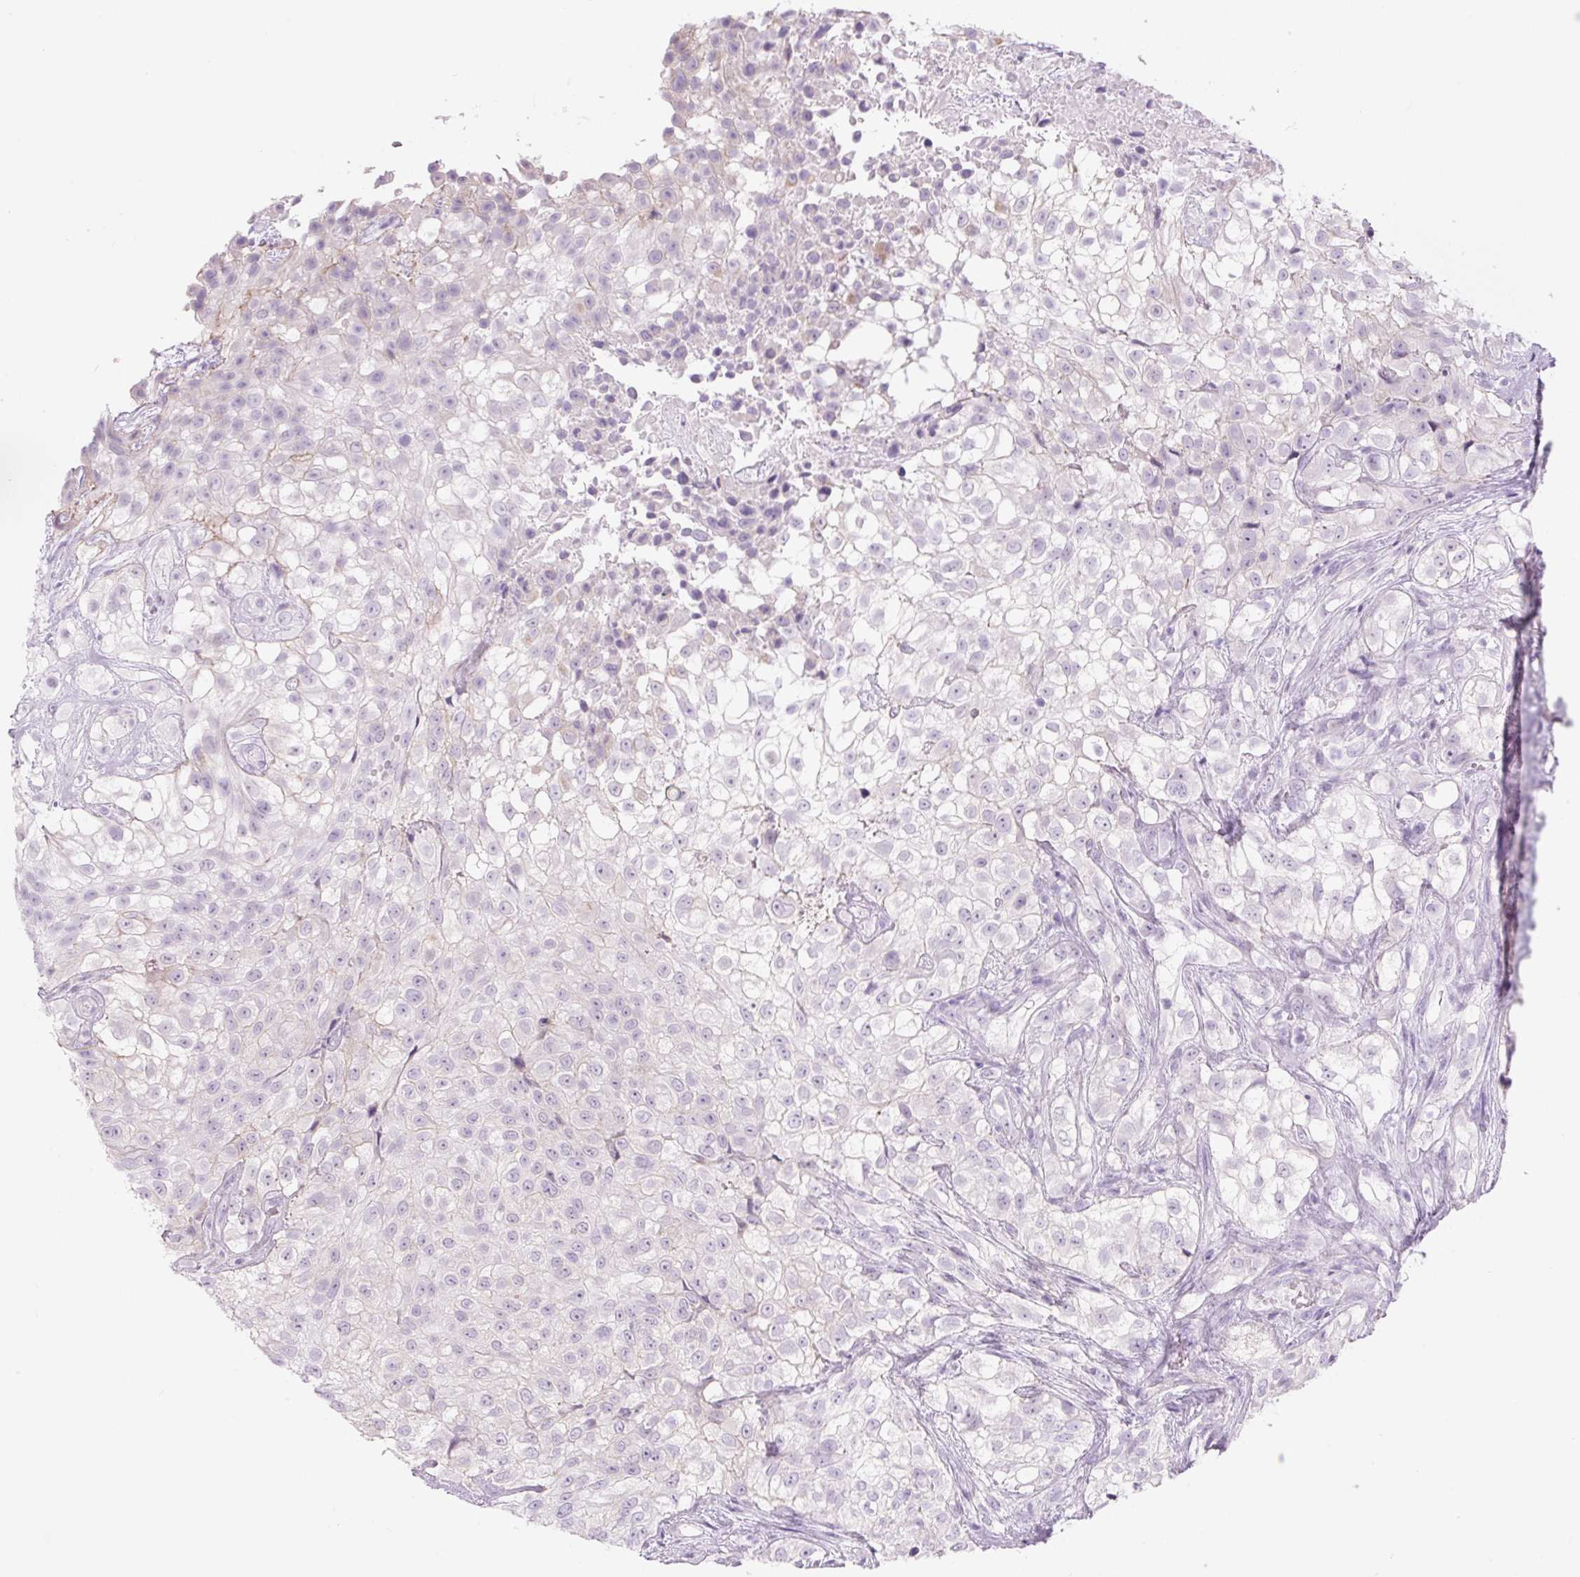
{"staining": {"intensity": "negative", "quantity": "none", "location": "none"}, "tissue": "urothelial cancer", "cell_type": "Tumor cells", "image_type": "cancer", "snomed": [{"axis": "morphology", "description": "Urothelial carcinoma, High grade"}, {"axis": "topography", "description": "Urinary bladder"}], "caption": "DAB immunohistochemical staining of human urothelial cancer exhibits no significant expression in tumor cells. (Brightfield microscopy of DAB (3,3'-diaminobenzidine) immunohistochemistry at high magnification).", "gene": "COL9A2", "patient": {"sex": "male", "age": 56}}